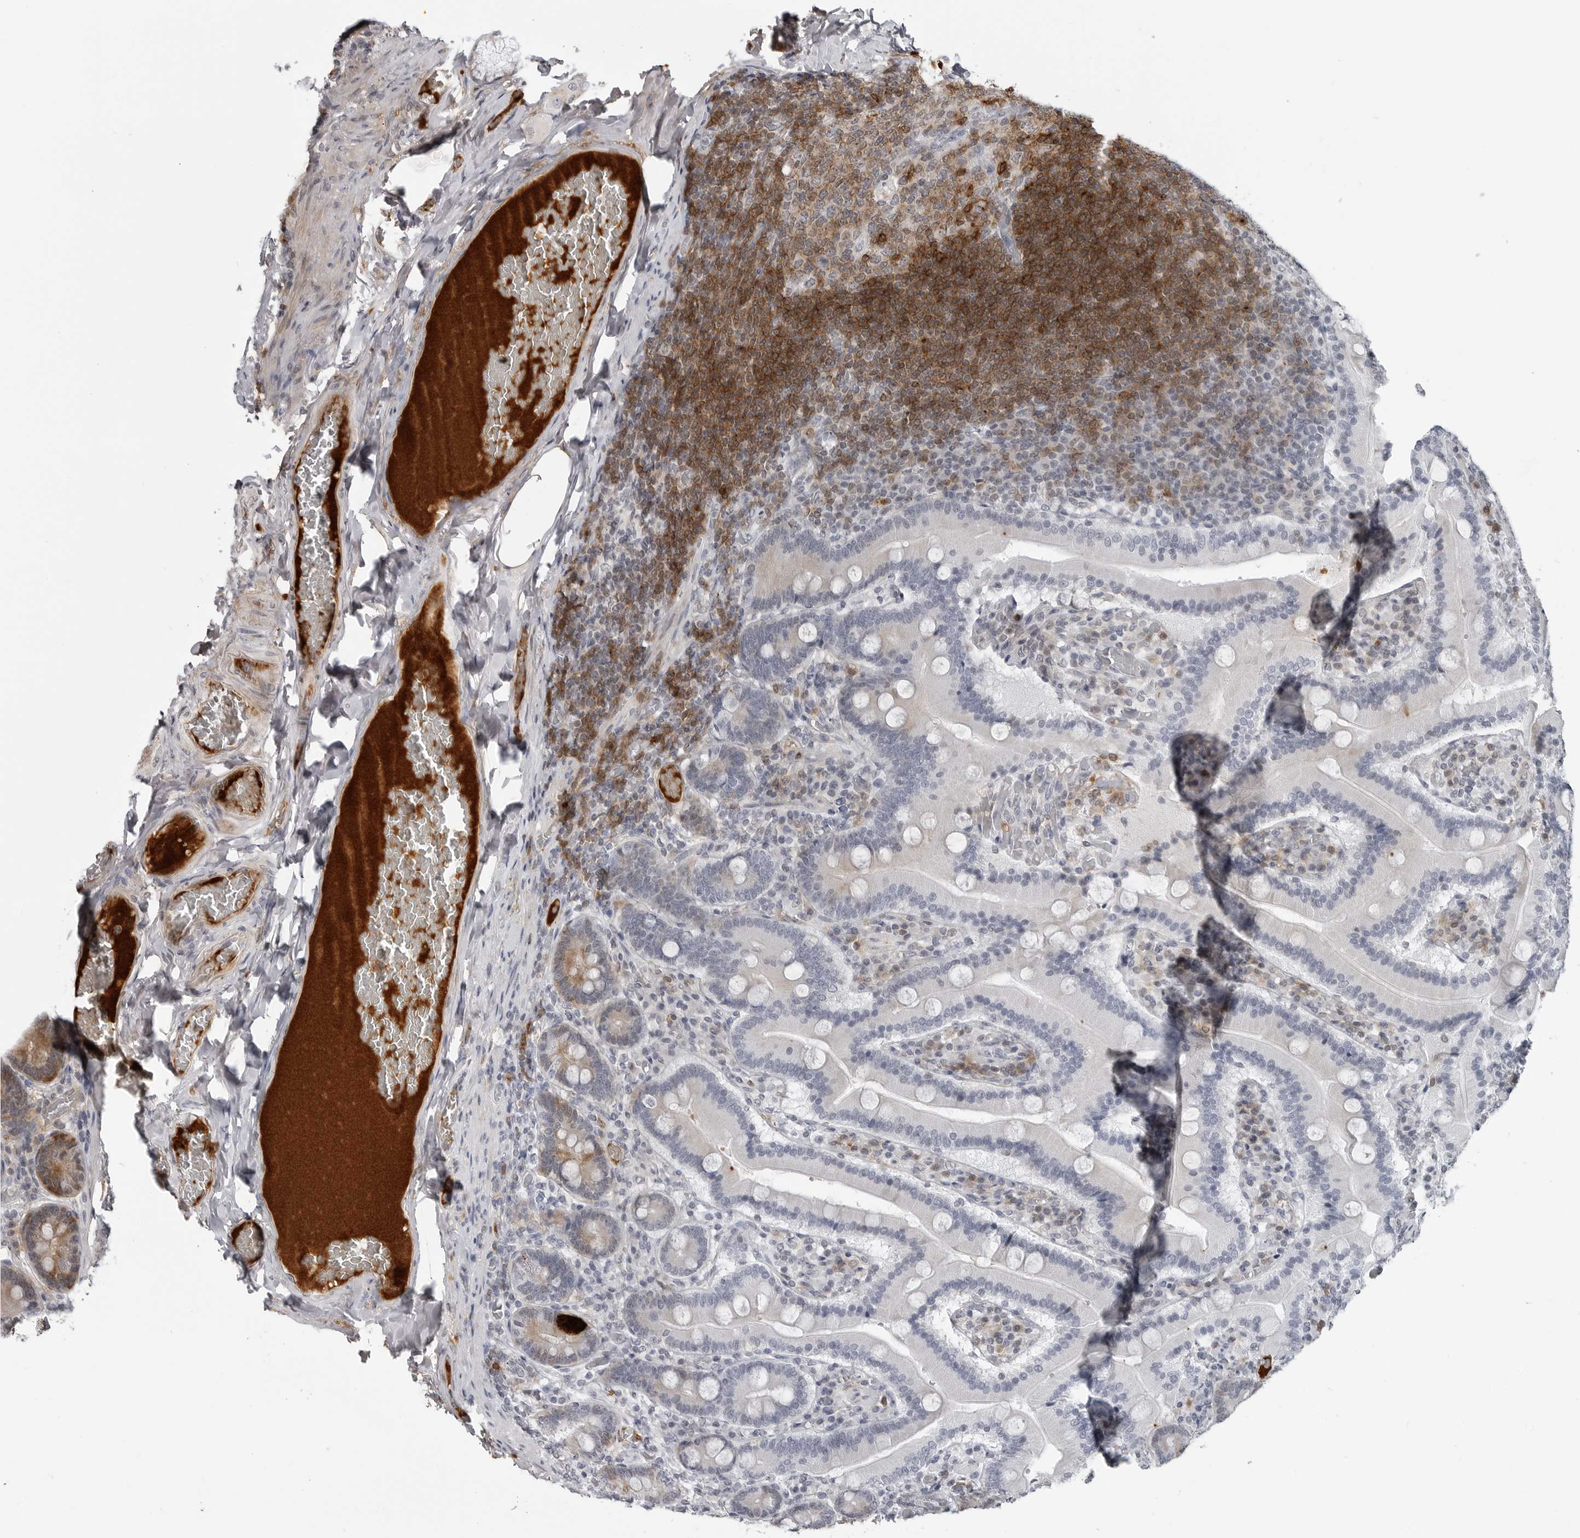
{"staining": {"intensity": "weak", "quantity": "<25%", "location": "cytoplasmic/membranous"}, "tissue": "duodenum", "cell_type": "Glandular cells", "image_type": "normal", "snomed": [{"axis": "morphology", "description": "Normal tissue, NOS"}, {"axis": "topography", "description": "Duodenum"}], "caption": "High magnification brightfield microscopy of normal duodenum stained with DAB (brown) and counterstained with hematoxylin (blue): glandular cells show no significant staining. The staining is performed using DAB brown chromogen with nuclei counter-stained in using hematoxylin.", "gene": "CXCR5", "patient": {"sex": "female", "age": 62}}